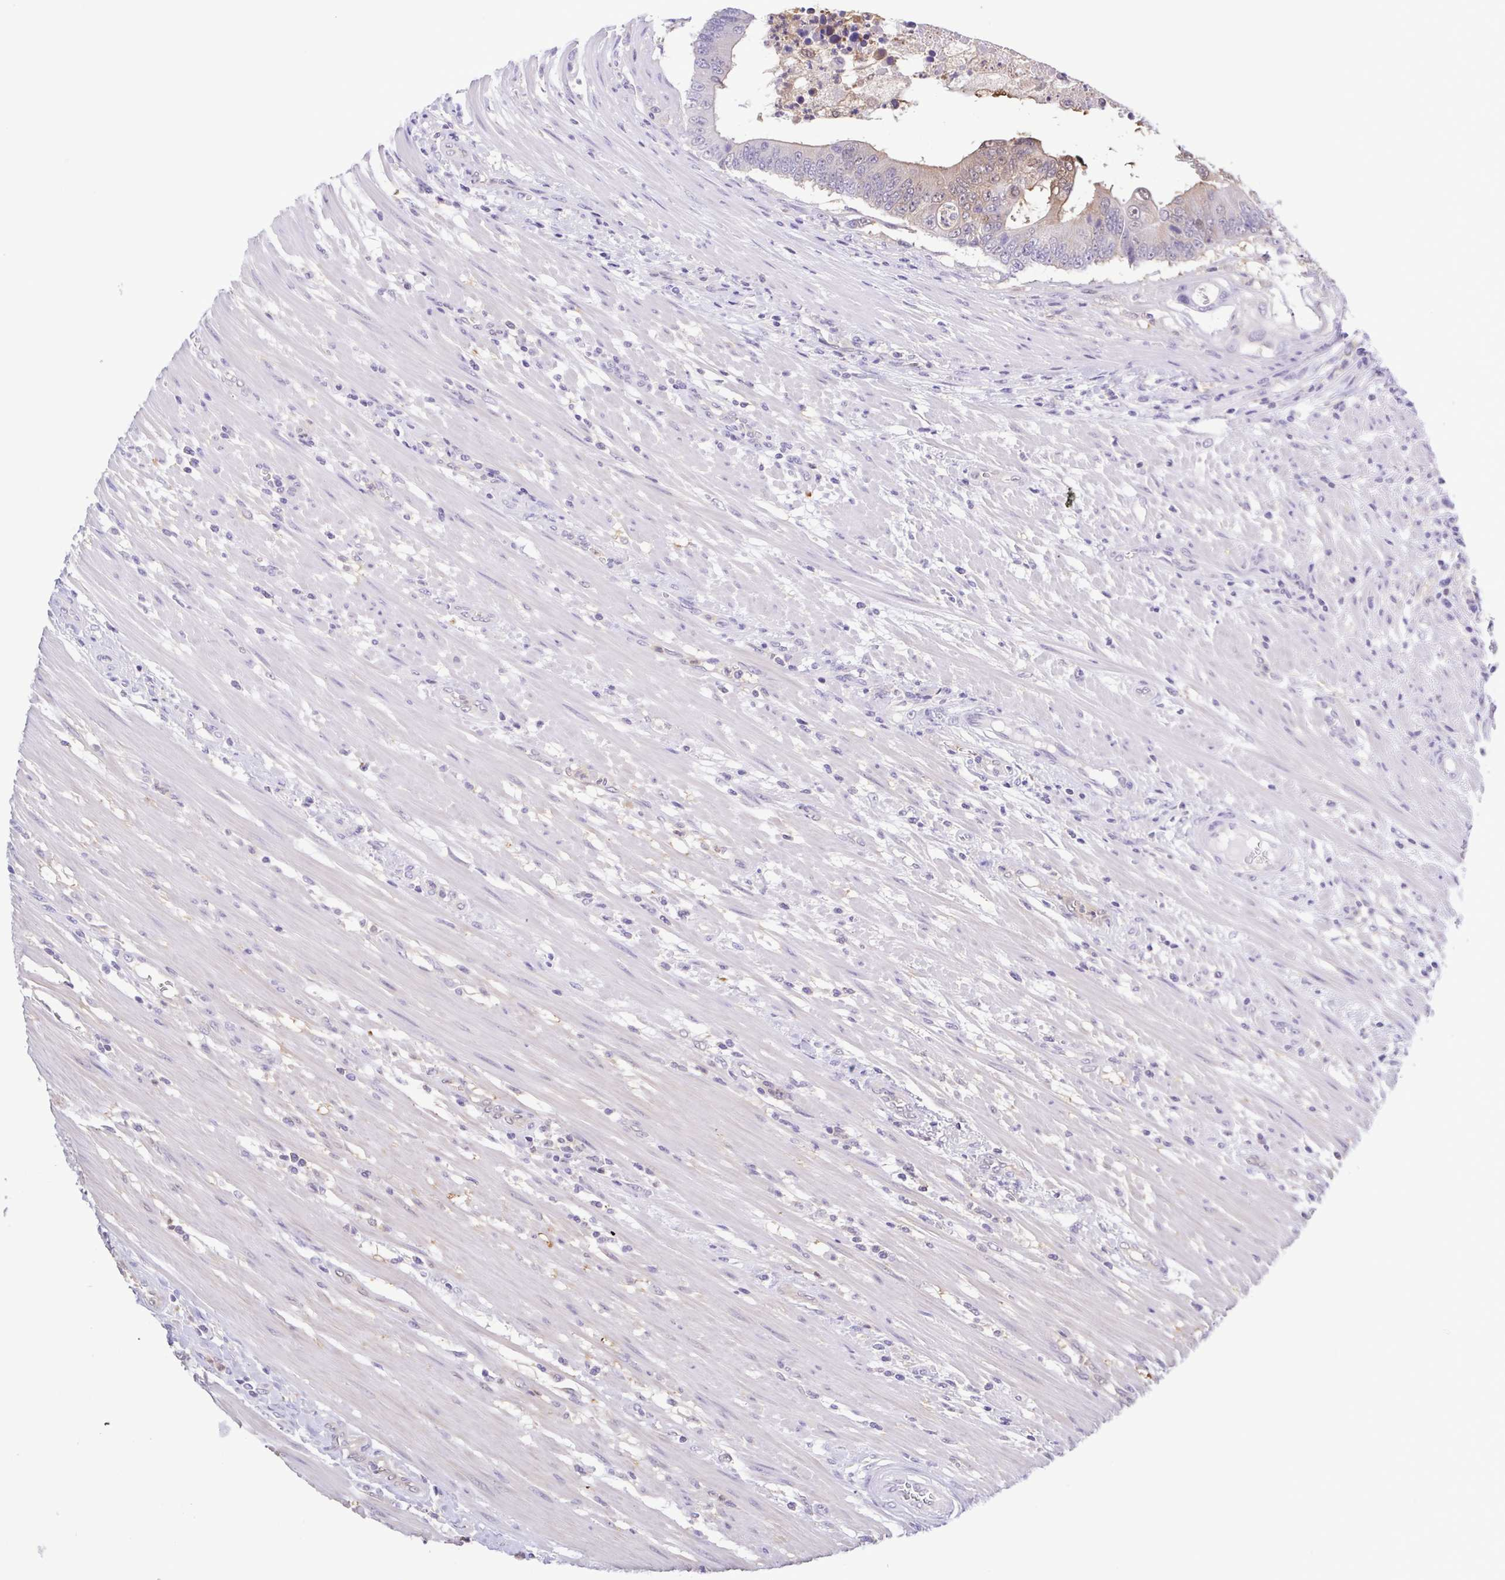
{"staining": {"intensity": "weak", "quantity": "<25%", "location": "cytoplasmic/membranous"}, "tissue": "colorectal cancer", "cell_type": "Tumor cells", "image_type": "cancer", "snomed": [{"axis": "morphology", "description": "Adenocarcinoma, NOS"}, {"axis": "topography", "description": "Colon"}], "caption": "The image displays no significant staining in tumor cells of adenocarcinoma (colorectal). (Stains: DAB immunohistochemistry (IHC) with hematoxylin counter stain, Microscopy: brightfield microscopy at high magnification).", "gene": "LDHC", "patient": {"sex": "female", "age": 48}}